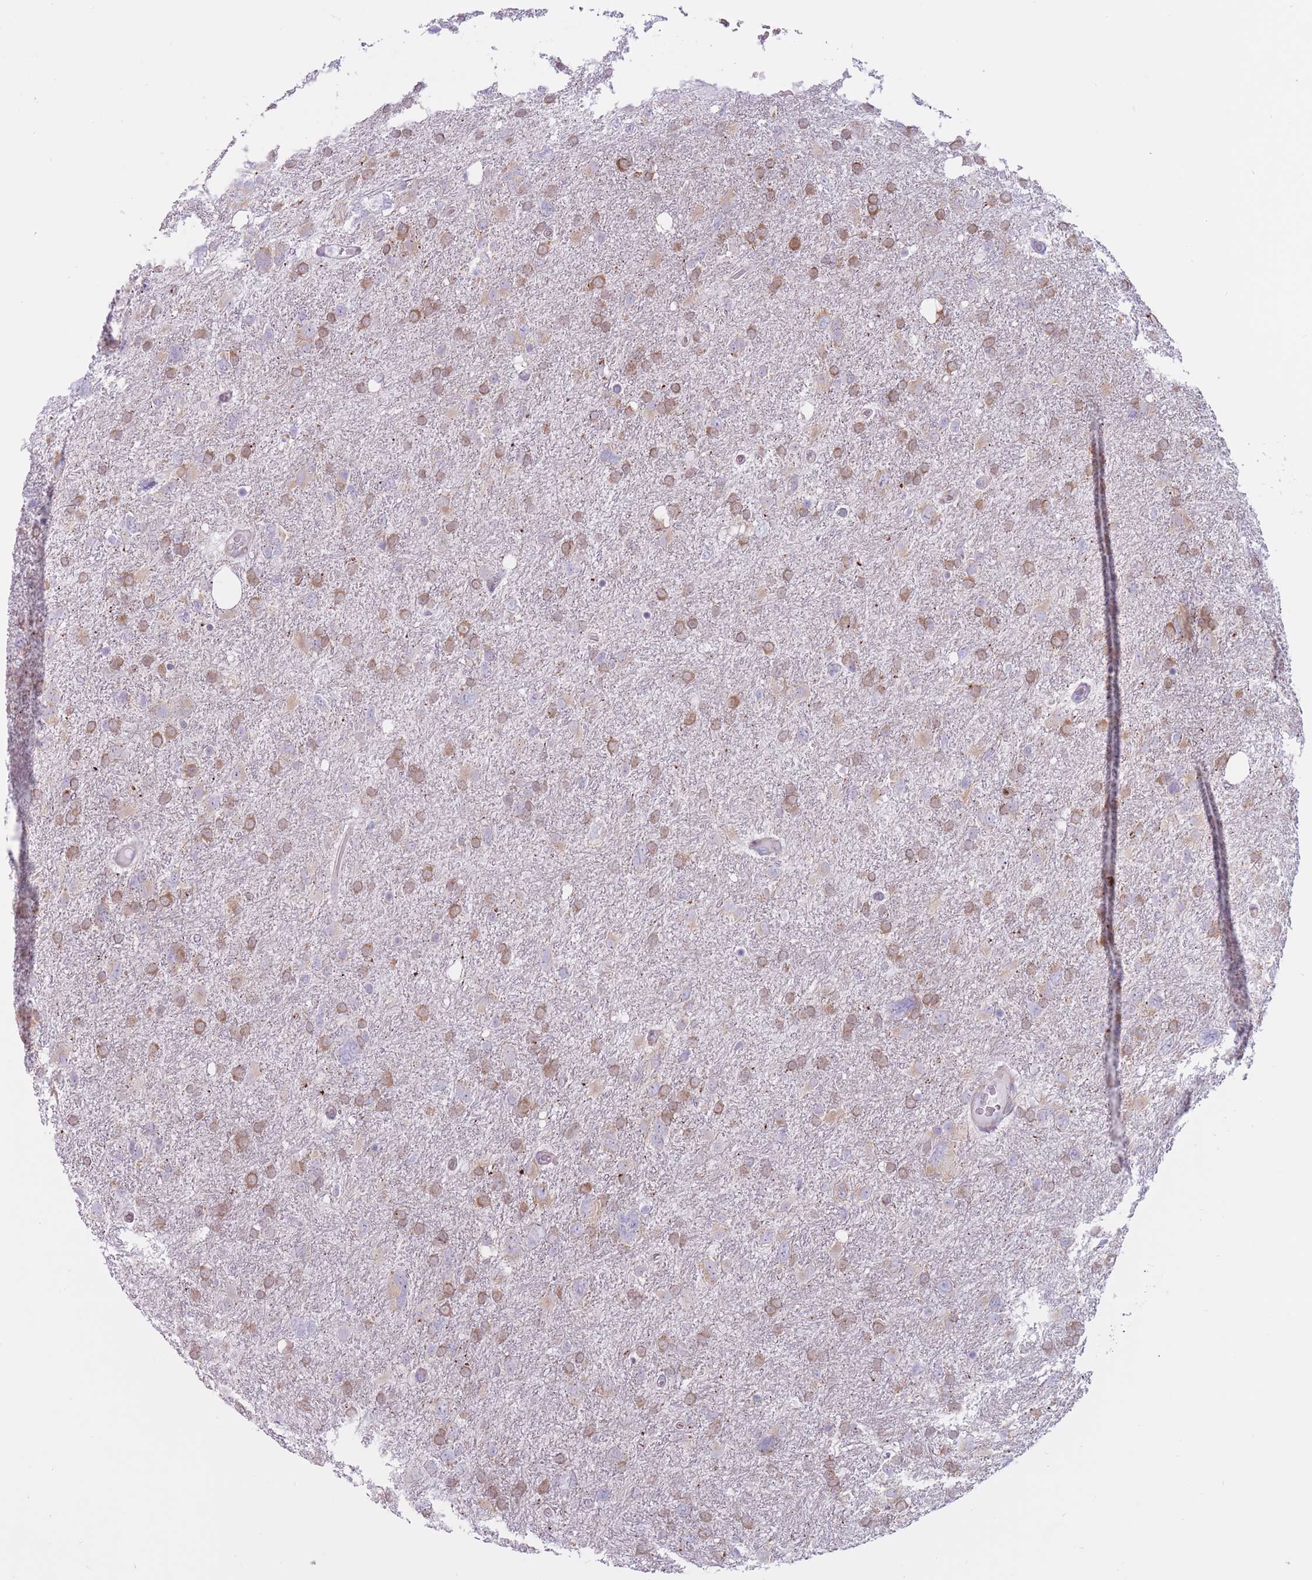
{"staining": {"intensity": "moderate", "quantity": "25%-75%", "location": "cytoplasmic/membranous"}, "tissue": "glioma", "cell_type": "Tumor cells", "image_type": "cancer", "snomed": [{"axis": "morphology", "description": "Glioma, malignant, High grade"}, {"axis": "topography", "description": "Brain"}], "caption": "A photomicrograph showing moderate cytoplasmic/membranous positivity in approximately 25%-75% of tumor cells in glioma, as visualized by brown immunohistochemical staining.", "gene": "RPL18", "patient": {"sex": "male", "age": 61}}